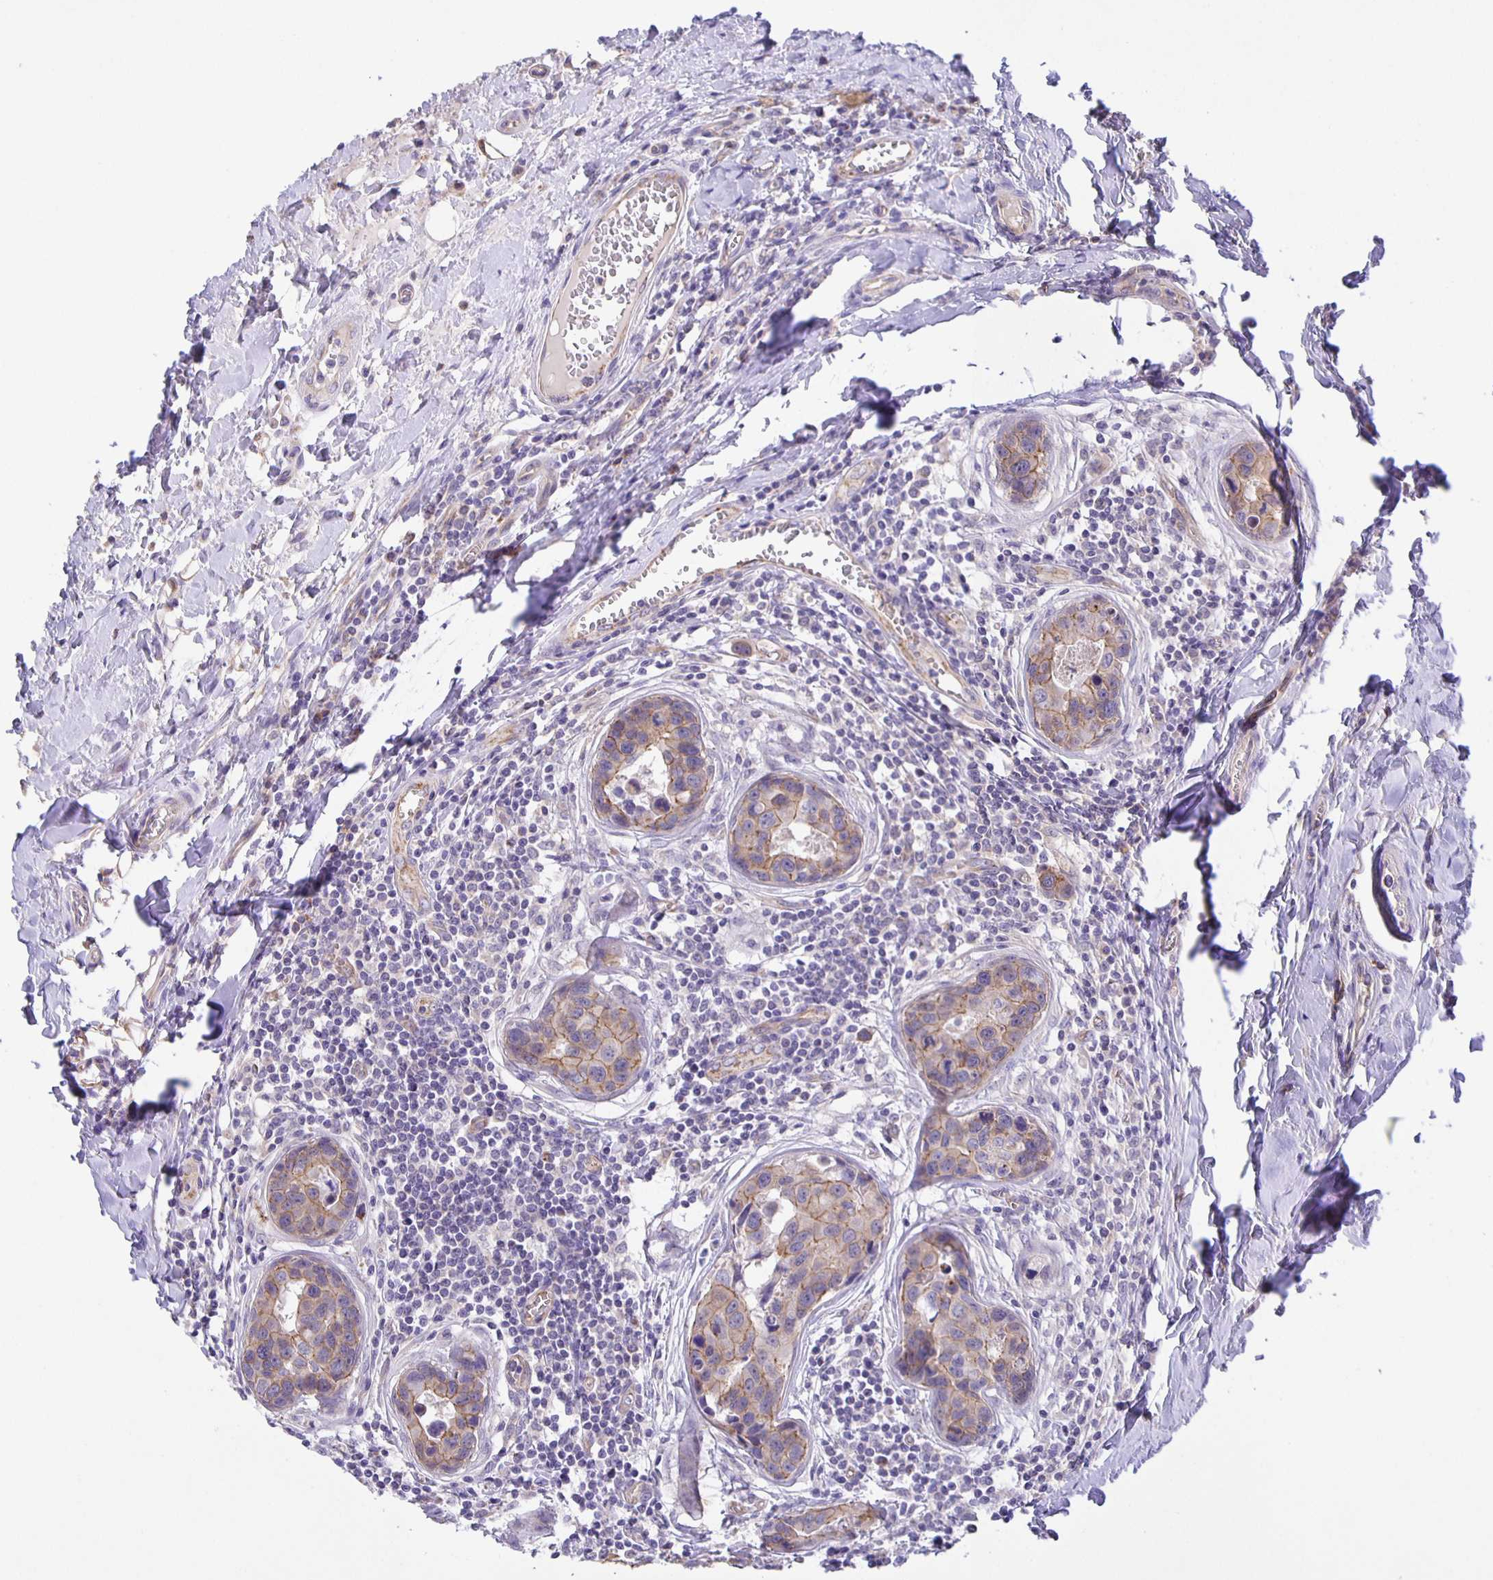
{"staining": {"intensity": "weak", "quantity": "25%-75%", "location": "cytoplasmic/membranous"}, "tissue": "breast cancer", "cell_type": "Tumor cells", "image_type": "cancer", "snomed": [{"axis": "morphology", "description": "Duct carcinoma"}, {"axis": "topography", "description": "Breast"}], "caption": "Immunohistochemistry of breast cancer shows low levels of weak cytoplasmic/membranous staining in approximately 25%-75% of tumor cells. Using DAB (brown) and hematoxylin (blue) stains, captured at high magnification using brightfield microscopy.", "gene": "JMJD4", "patient": {"sex": "female", "age": 24}}